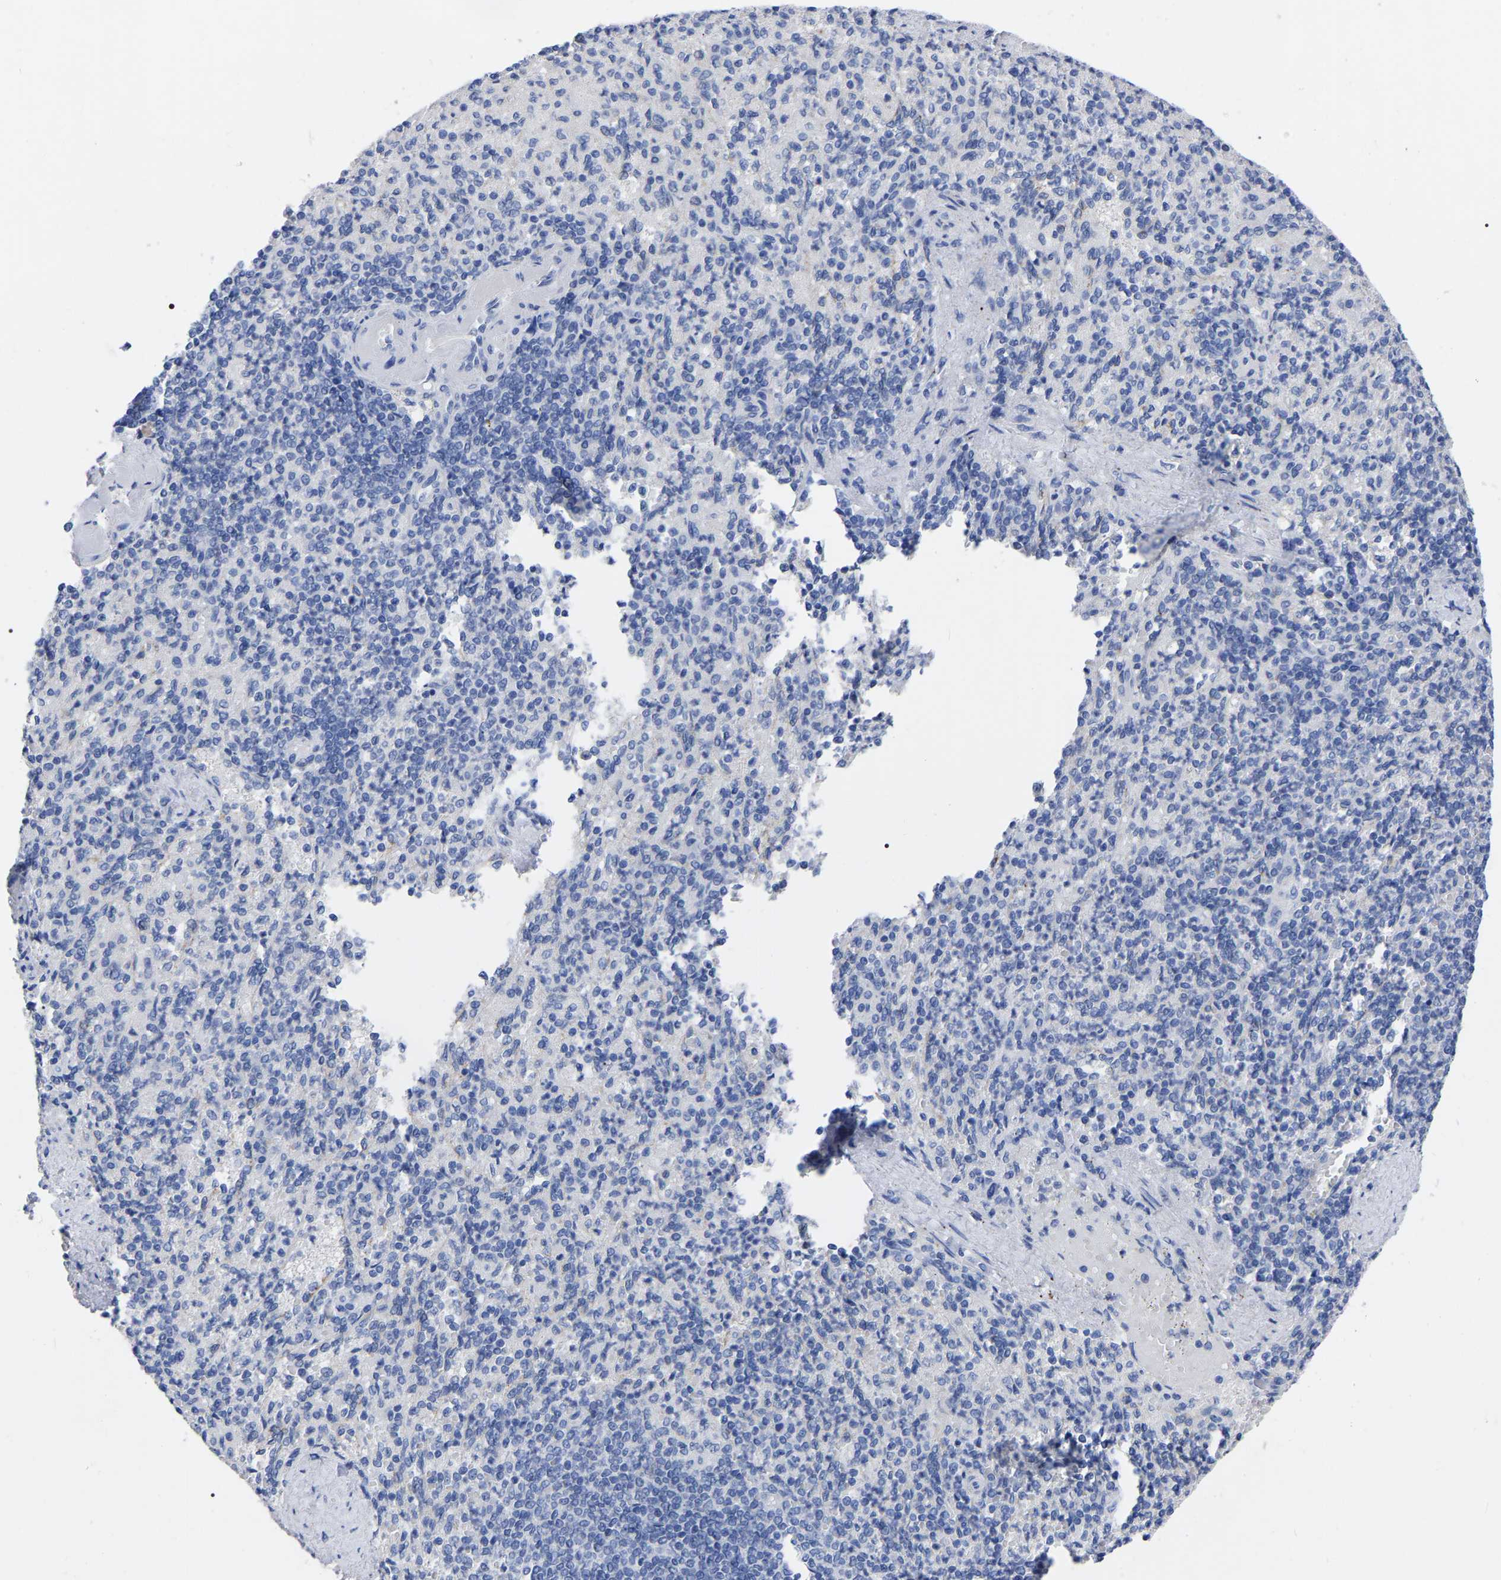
{"staining": {"intensity": "negative", "quantity": "none", "location": "none"}, "tissue": "spleen", "cell_type": "Cells in red pulp", "image_type": "normal", "snomed": [{"axis": "morphology", "description": "Normal tissue, NOS"}, {"axis": "topography", "description": "Spleen"}], "caption": "Immunohistochemical staining of normal human spleen reveals no significant expression in cells in red pulp.", "gene": "ANXA13", "patient": {"sex": "female", "age": 74}}